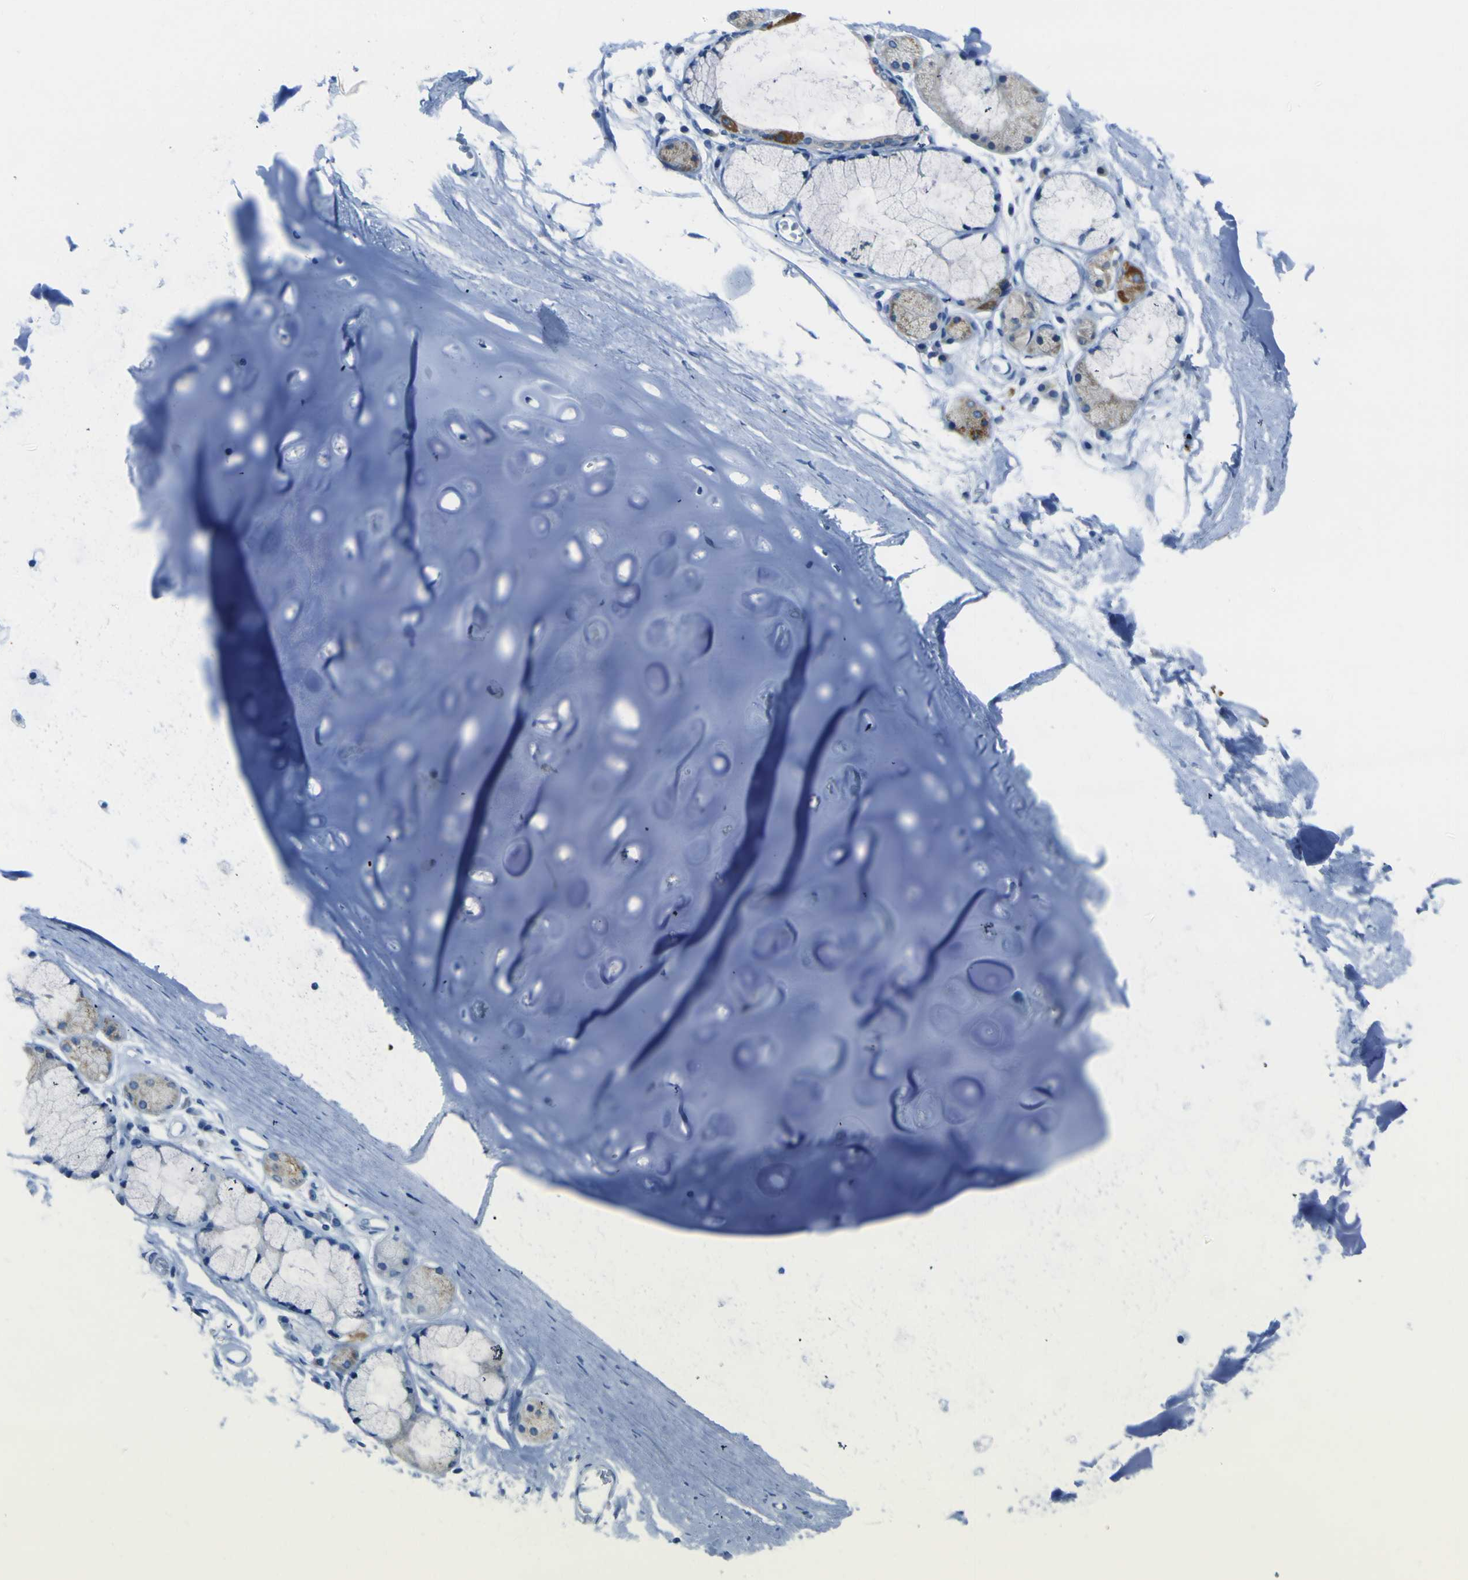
{"staining": {"intensity": "strong", "quantity": ">75%", "location": "cytoplasmic/membranous"}, "tissue": "adipose tissue", "cell_type": "Adipocytes", "image_type": "normal", "snomed": [{"axis": "morphology", "description": "Normal tissue, NOS"}, {"axis": "topography", "description": "Bronchus"}], "caption": "The immunohistochemical stain labels strong cytoplasmic/membranous positivity in adipocytes of normal adipose tissue.", "gene": "ACSL1", "patient": {"sex": "female", "age": 73}}